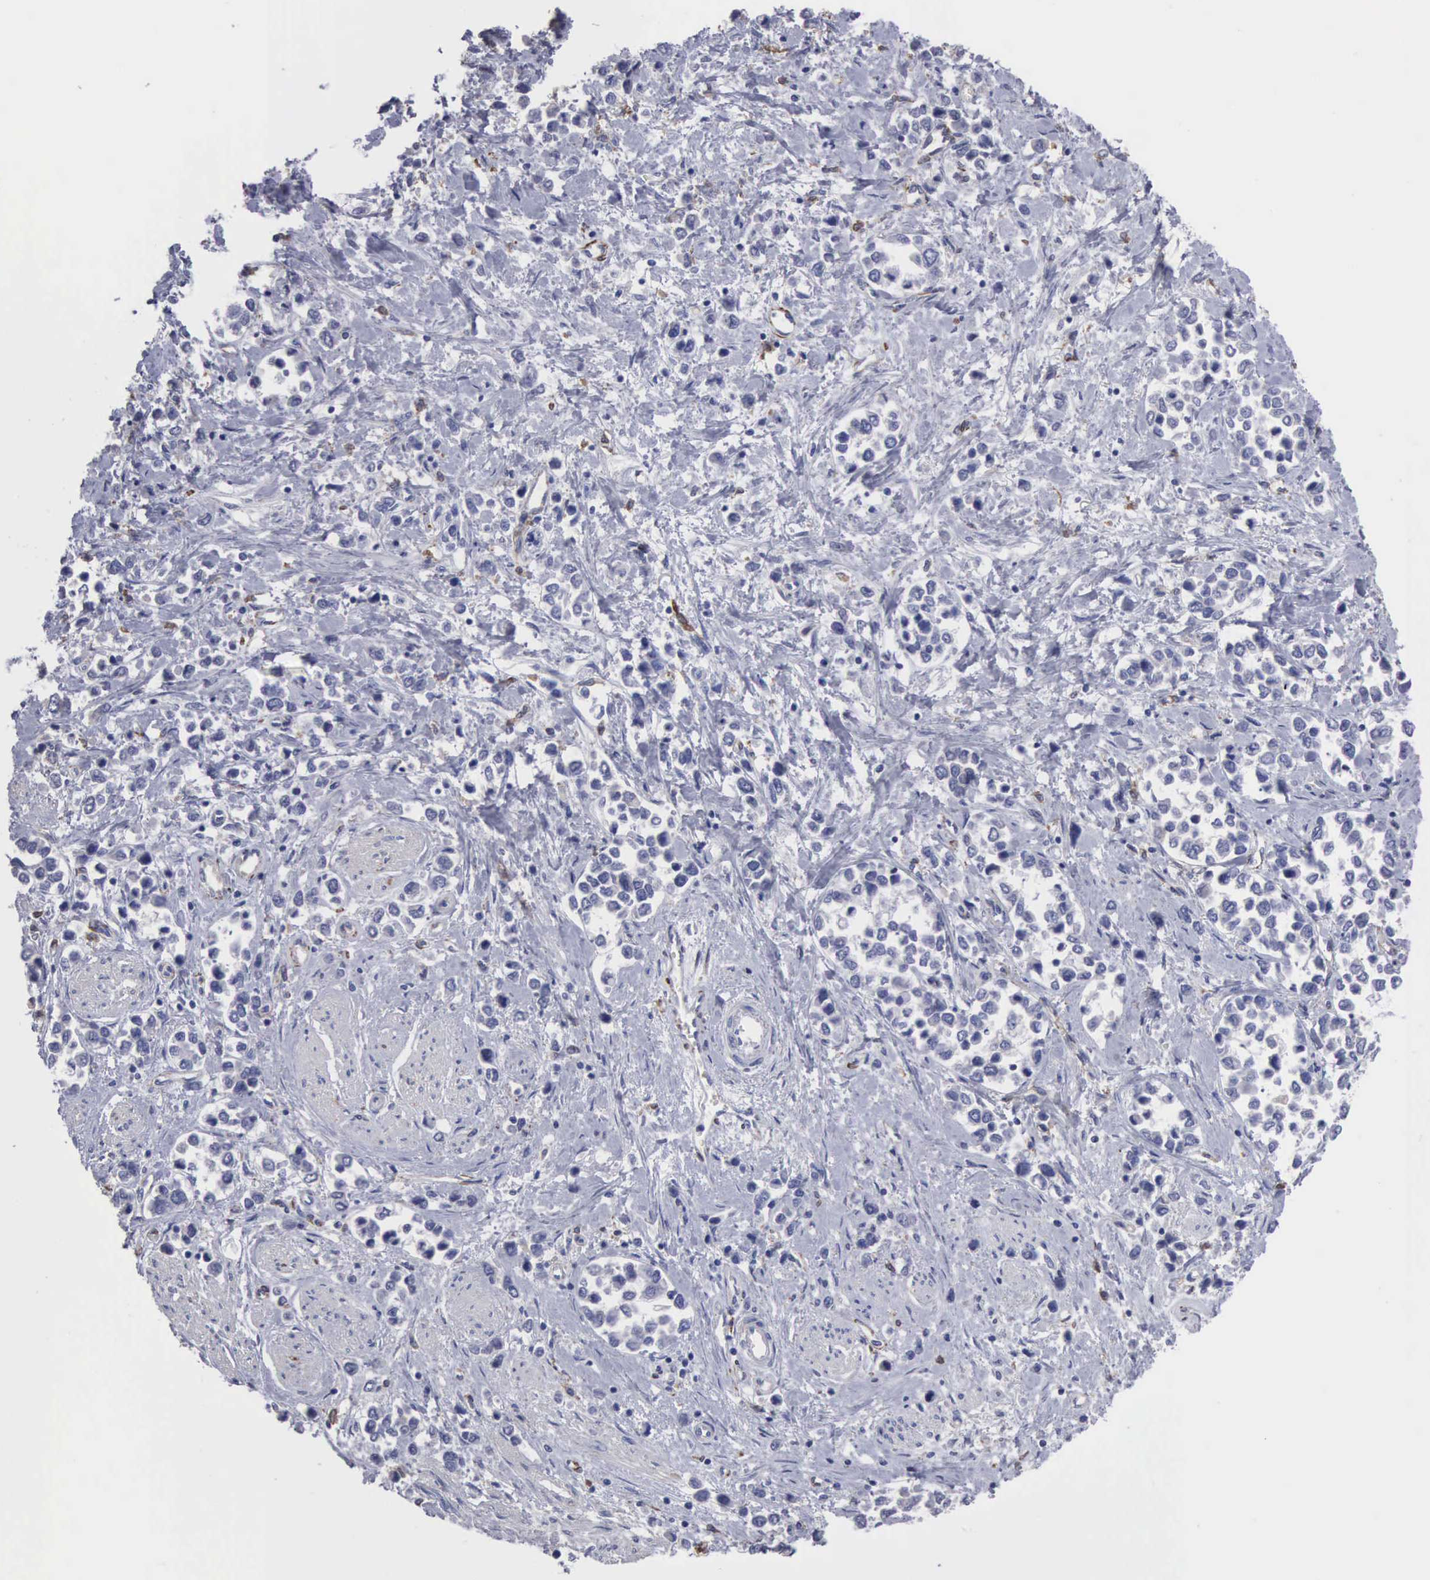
{"staining": {"intensity": "negative", "quantity": "none", "location": "none"}, "tissue": "stomach cancer", "cell_type": "Tumor cells", "image_type": "cancer", "snomed": [{"axis": "morphology", "description": "Adenocarcinoma, NOS"}, {"axis": "topography", "description": "Stomach, upper"}], "caption": "DAB (3,3'-diaminobenzidine) immunohistochemical staining of human stomach adenocarcinoma shows no significant positivity in tumor cells.", "gene": "LIN52", "patient": {"sex": "male", "age": 76}}